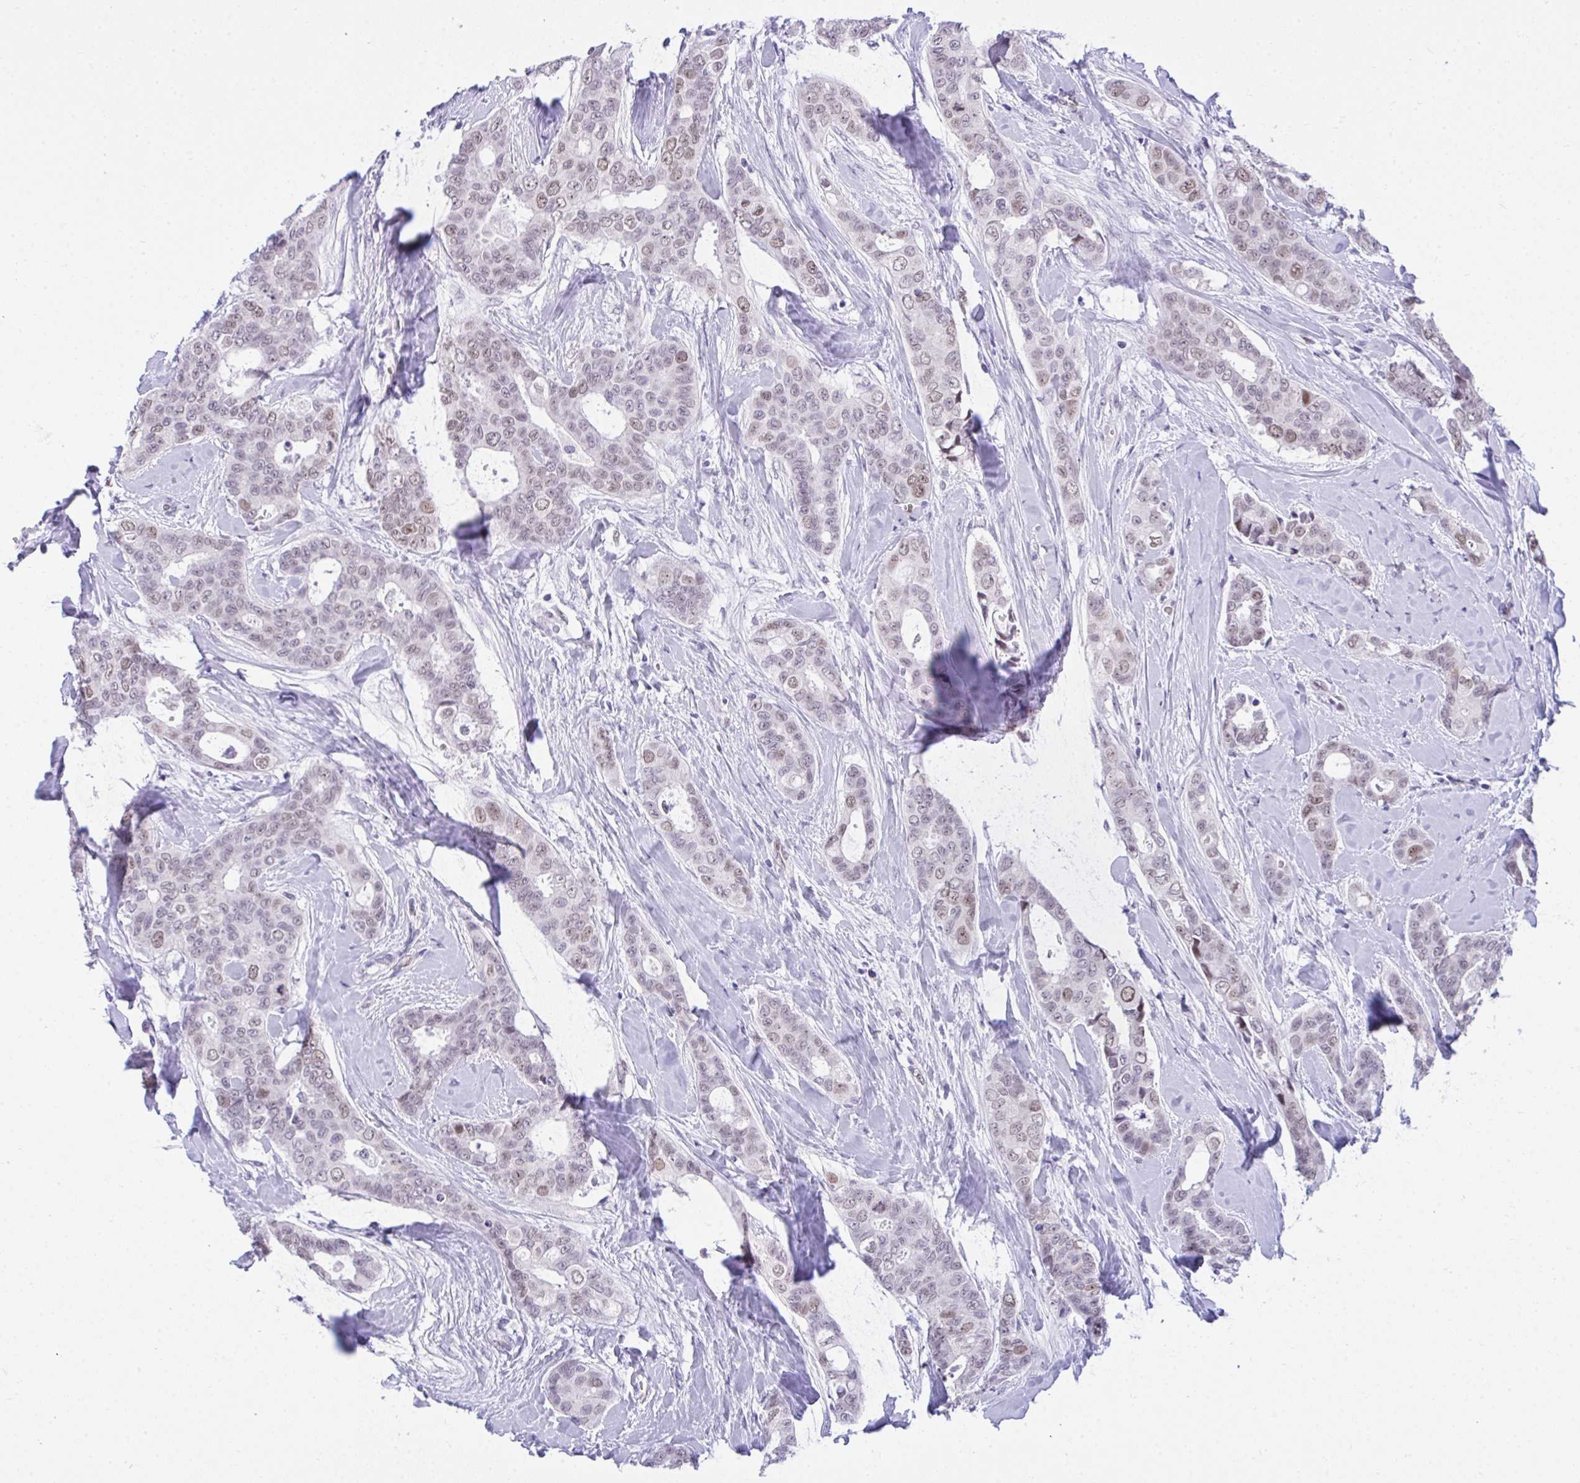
{"staining": {"intensity": "weak", "quantity": "<25%", "location": "nuclear"}, "tissue": "breast cancer", "cell_type": "Tumor cells", "image_type": "cancer", "snomed": [{"axis": "morphology", "description": "Duct carcinoma"}, {"axis": "topography", "description": "Breast"}], "caption": "A histopathology image of human breast intraductal carcinoma is negative for staining in tumor cells.", "gene": "TEAD4", "patient": {"sex": "female", "age": 45}}